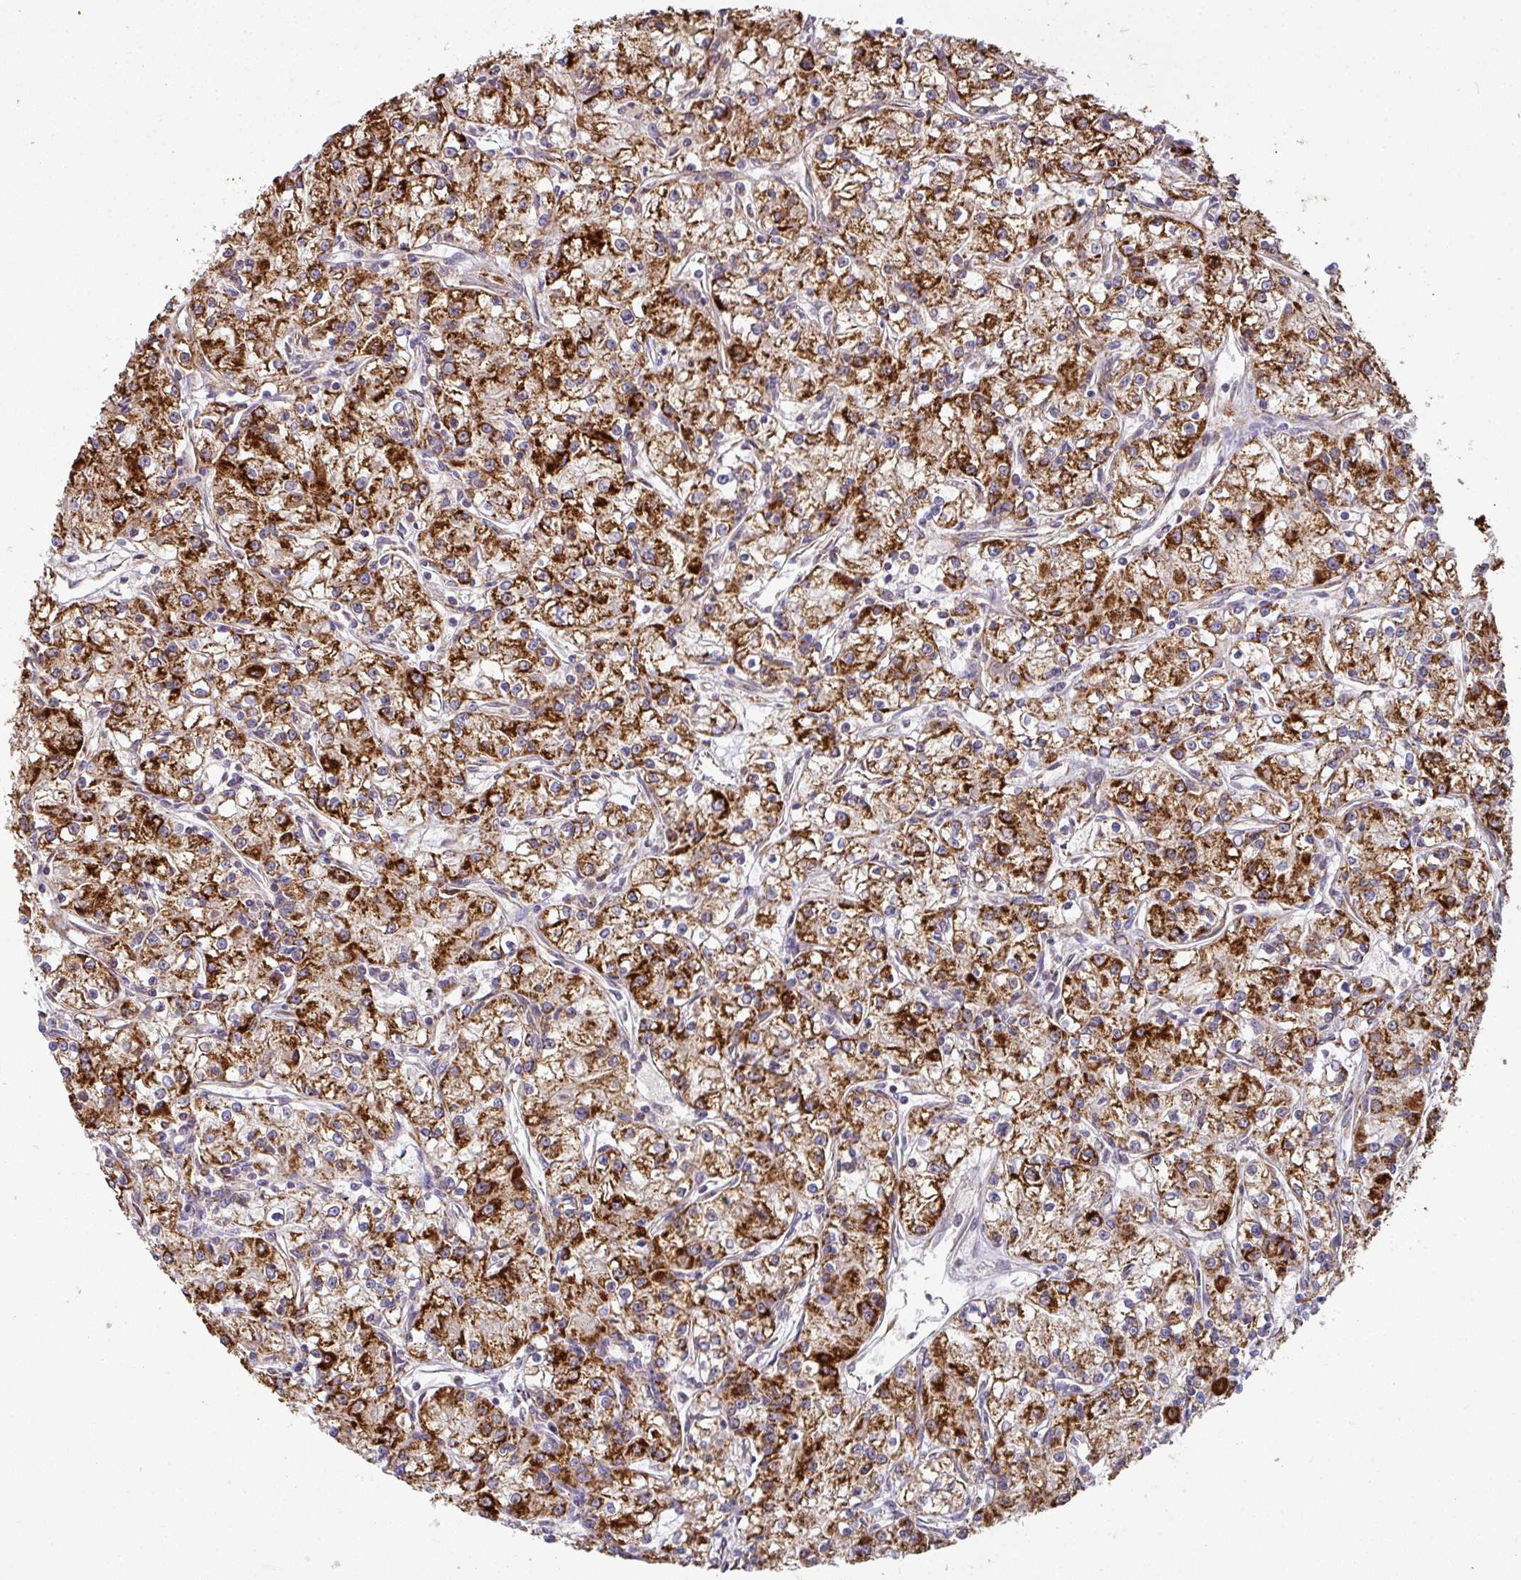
{"staining": {"intensity": "strong", "quantity": ">75%", "location": "cytoplasmic/membranous"}, "tissue": "renal cancer", "cell_type": "Tumor cells", "image_type": "cancer", "snomed": [{"axis": "morphology", "description": "Adenocarcinoma, NOS"}, {"axis": "topography", "description": "Kidney"}], "caption": "Strong cytoplasmic/membranous positivity is identified in about >75% of tumor cells in renal cancer (adenocarcinoma). The staining is performed using DAB brown chromogen to label protein expression. The nuclei are counter-stained blue using hematoxylin.", "gene": "TRAP1", "patient": {"sex": "female", "age": 59}}